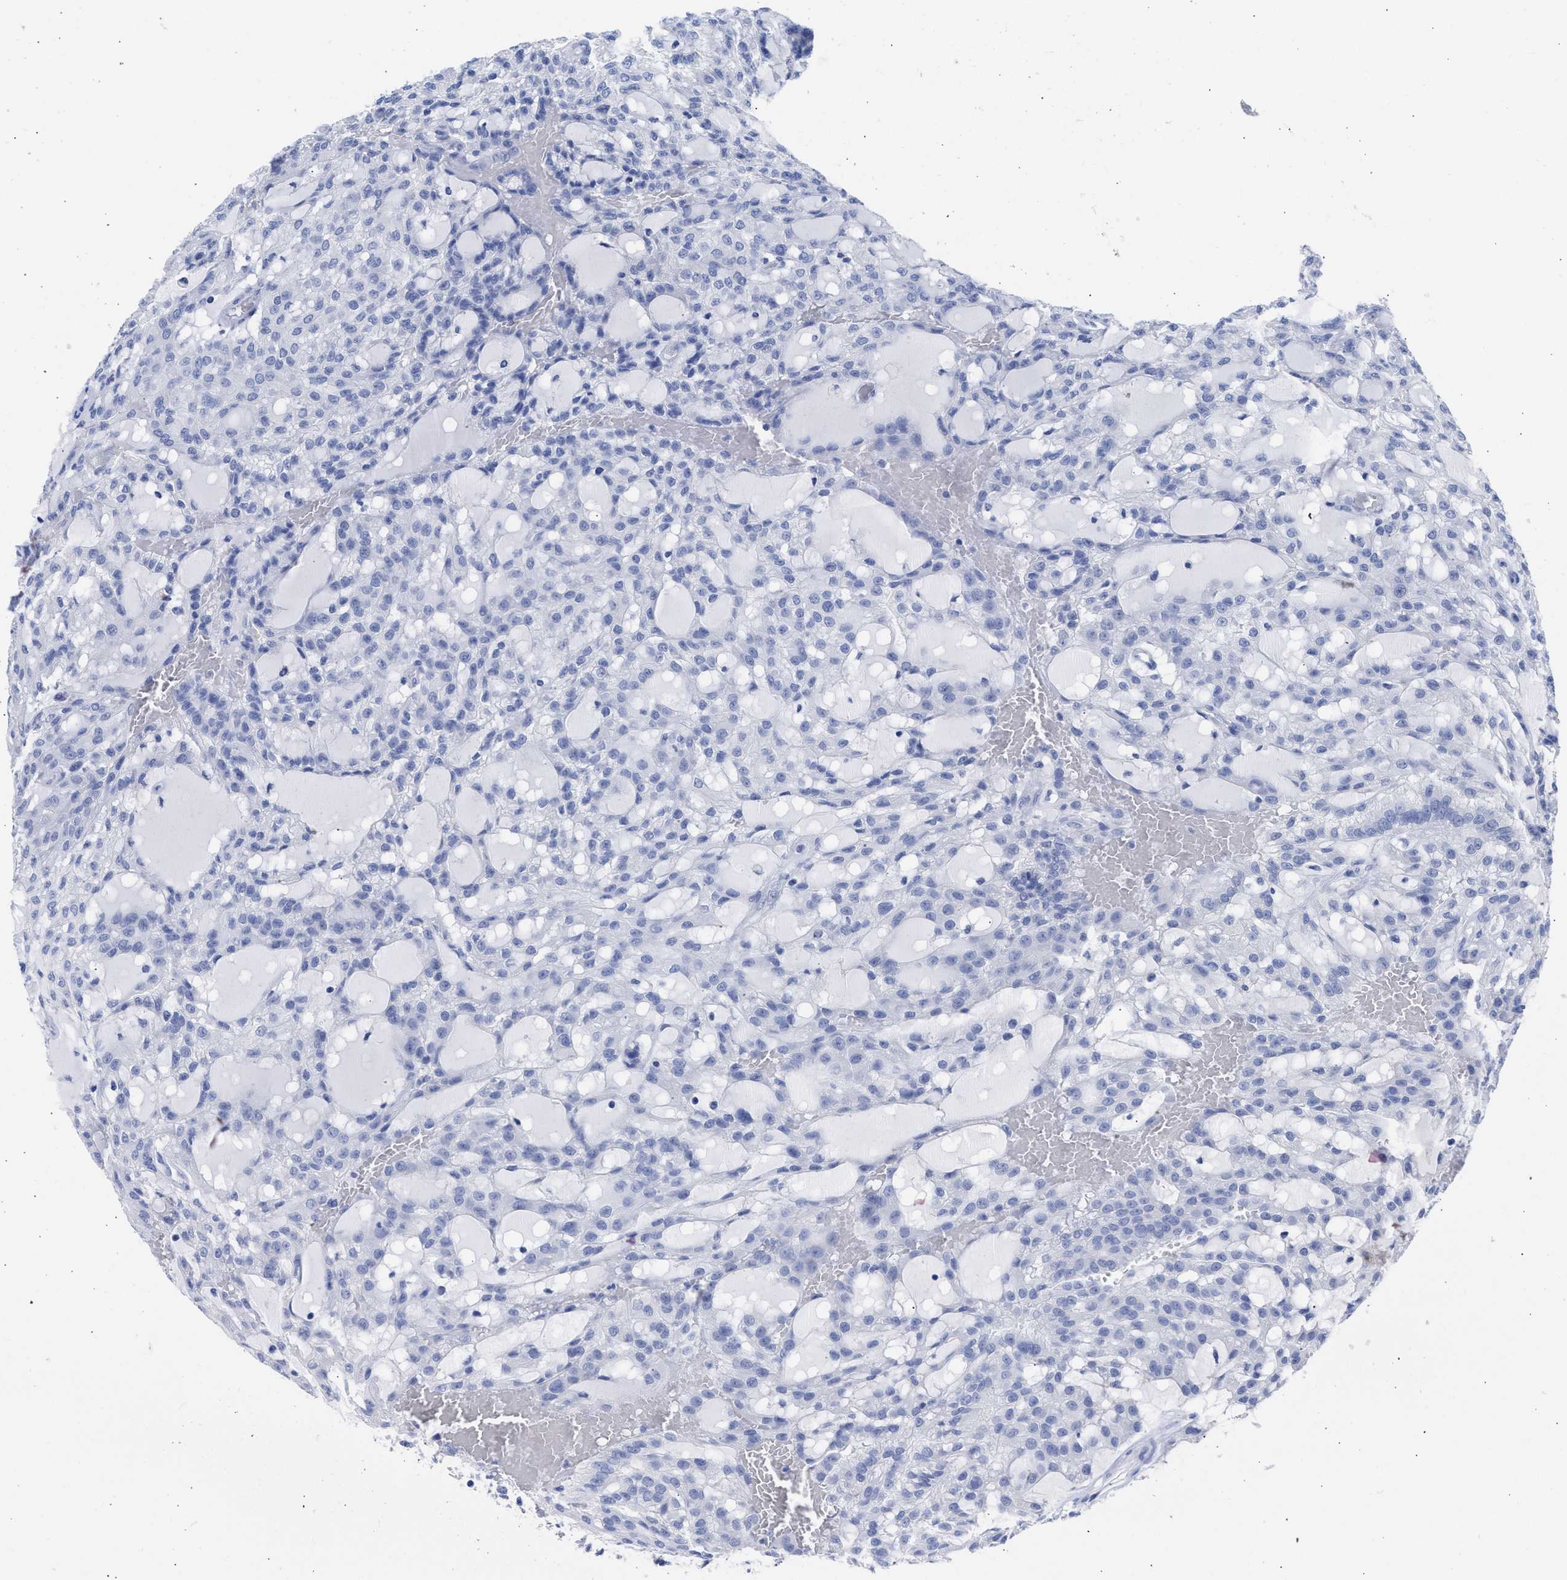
{"staining": {"intensity": "negative", "quantity": "none", "location": "none"}, "tissue": "renal cancer", "cell_type": "Tumor cells", "image_type": "cancer", "snomed": [{"axis": "morphology", "description": "Adenocarcinoma, NOS"}, {"axis": "topography", "description": "Kidney"}], "caption": "Tumor cells show no significant staining in adenocarcinoma (renal).", "gene": "NCAM1", "patient": {"sex": "male", "age": 63}}